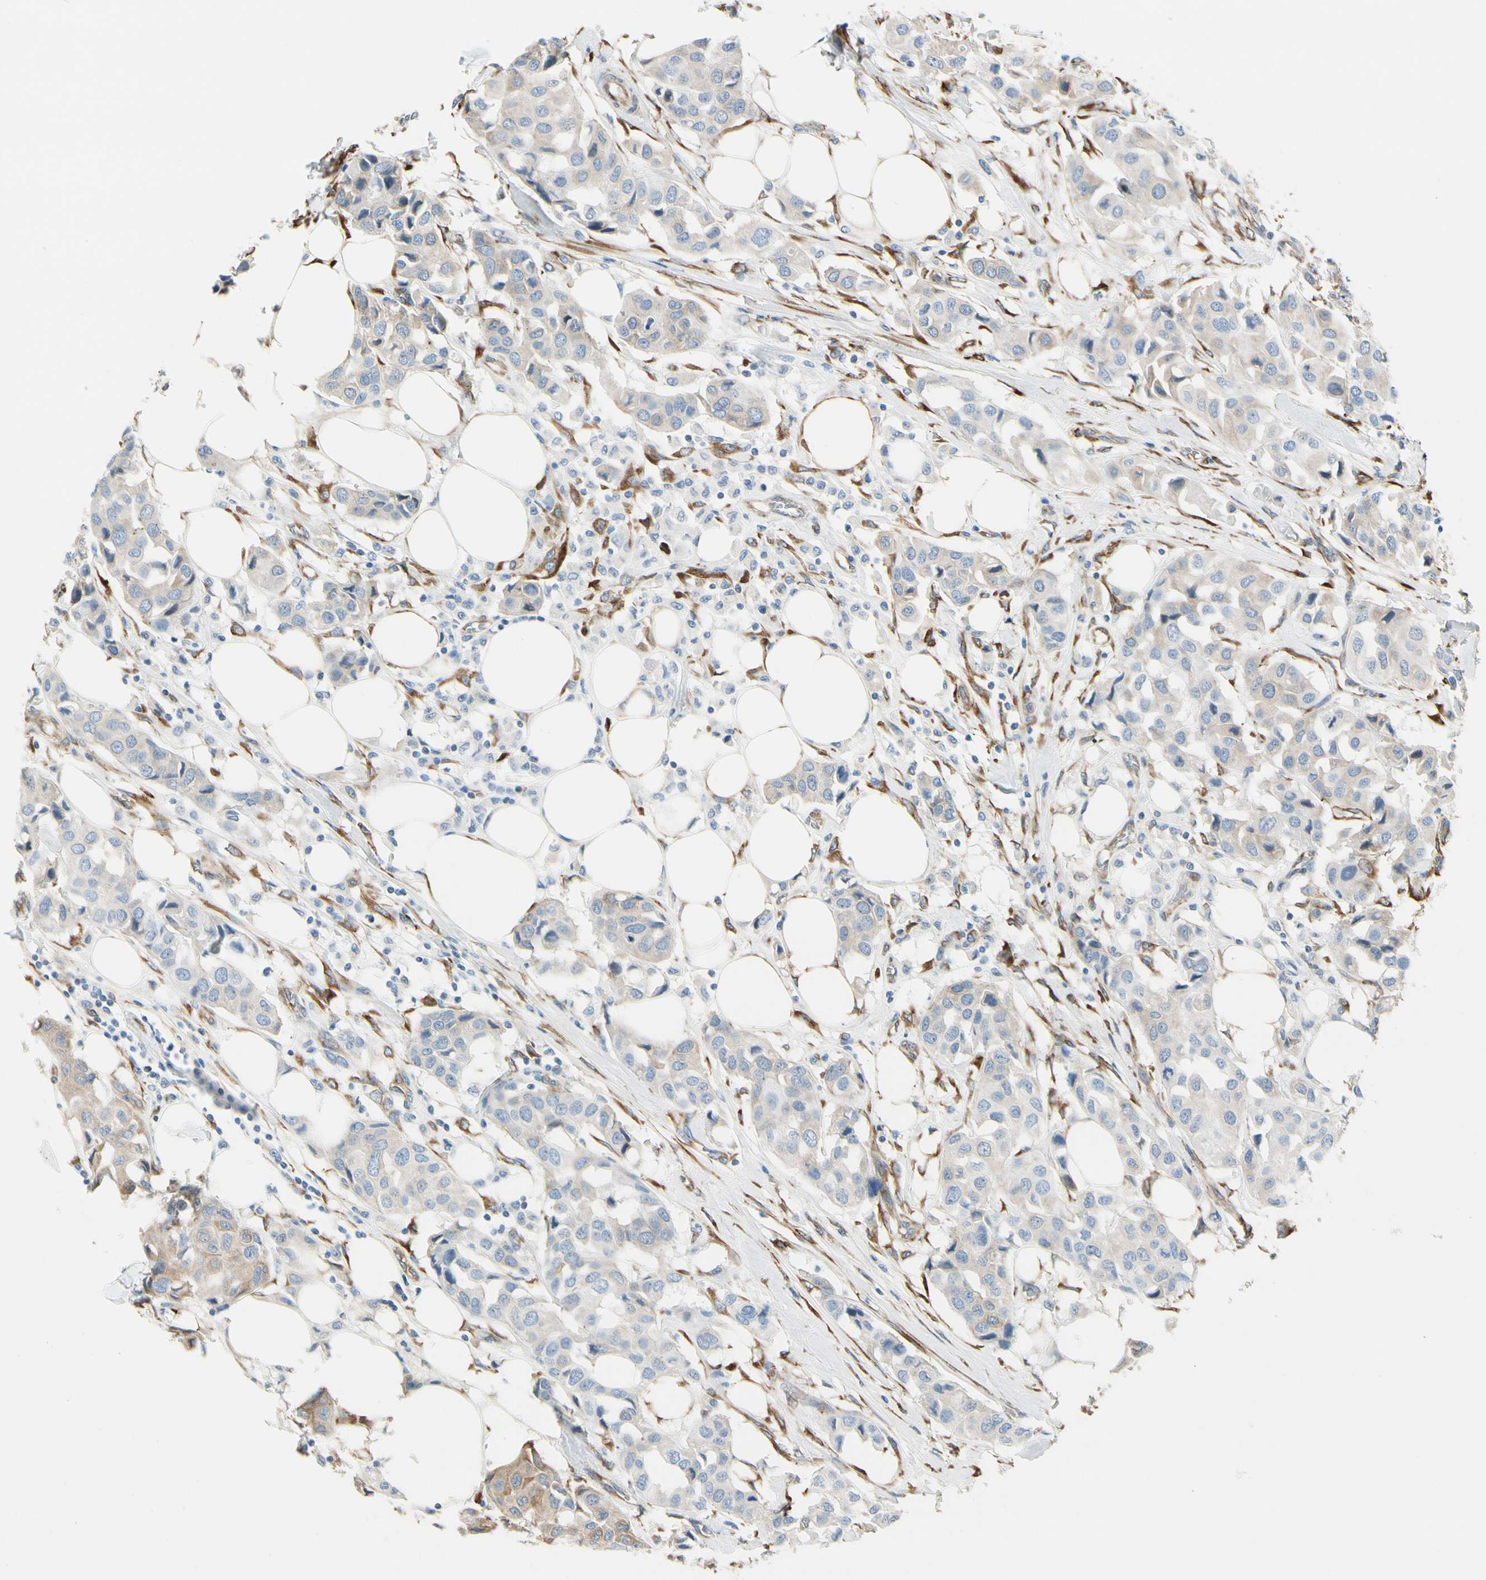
{"staining": {"intensity": "weak", "quantity": ">75%", "location": "cytoplasmic/membranous"}, "tissue": "breast cancer", "cell_type": "Tumor cells", "image_type": "cancer", "snomed": [{"axis": "morphology", "description": "Duct carcinoma"}, {"axis": "topography", "description": "Breast"}], "caption": "This histopathology image exhibits breast cancer (invasive ductal carcinoma) stained with immunohistochemistry (IHC) to label a protein in brown. The cytoplasmic/membranous of tumor cells show weak positivity for the protein. Nuclei are counter-stained blue.", "gene": "FKBP7", "patient": {"sex": "female", "age": 80}}